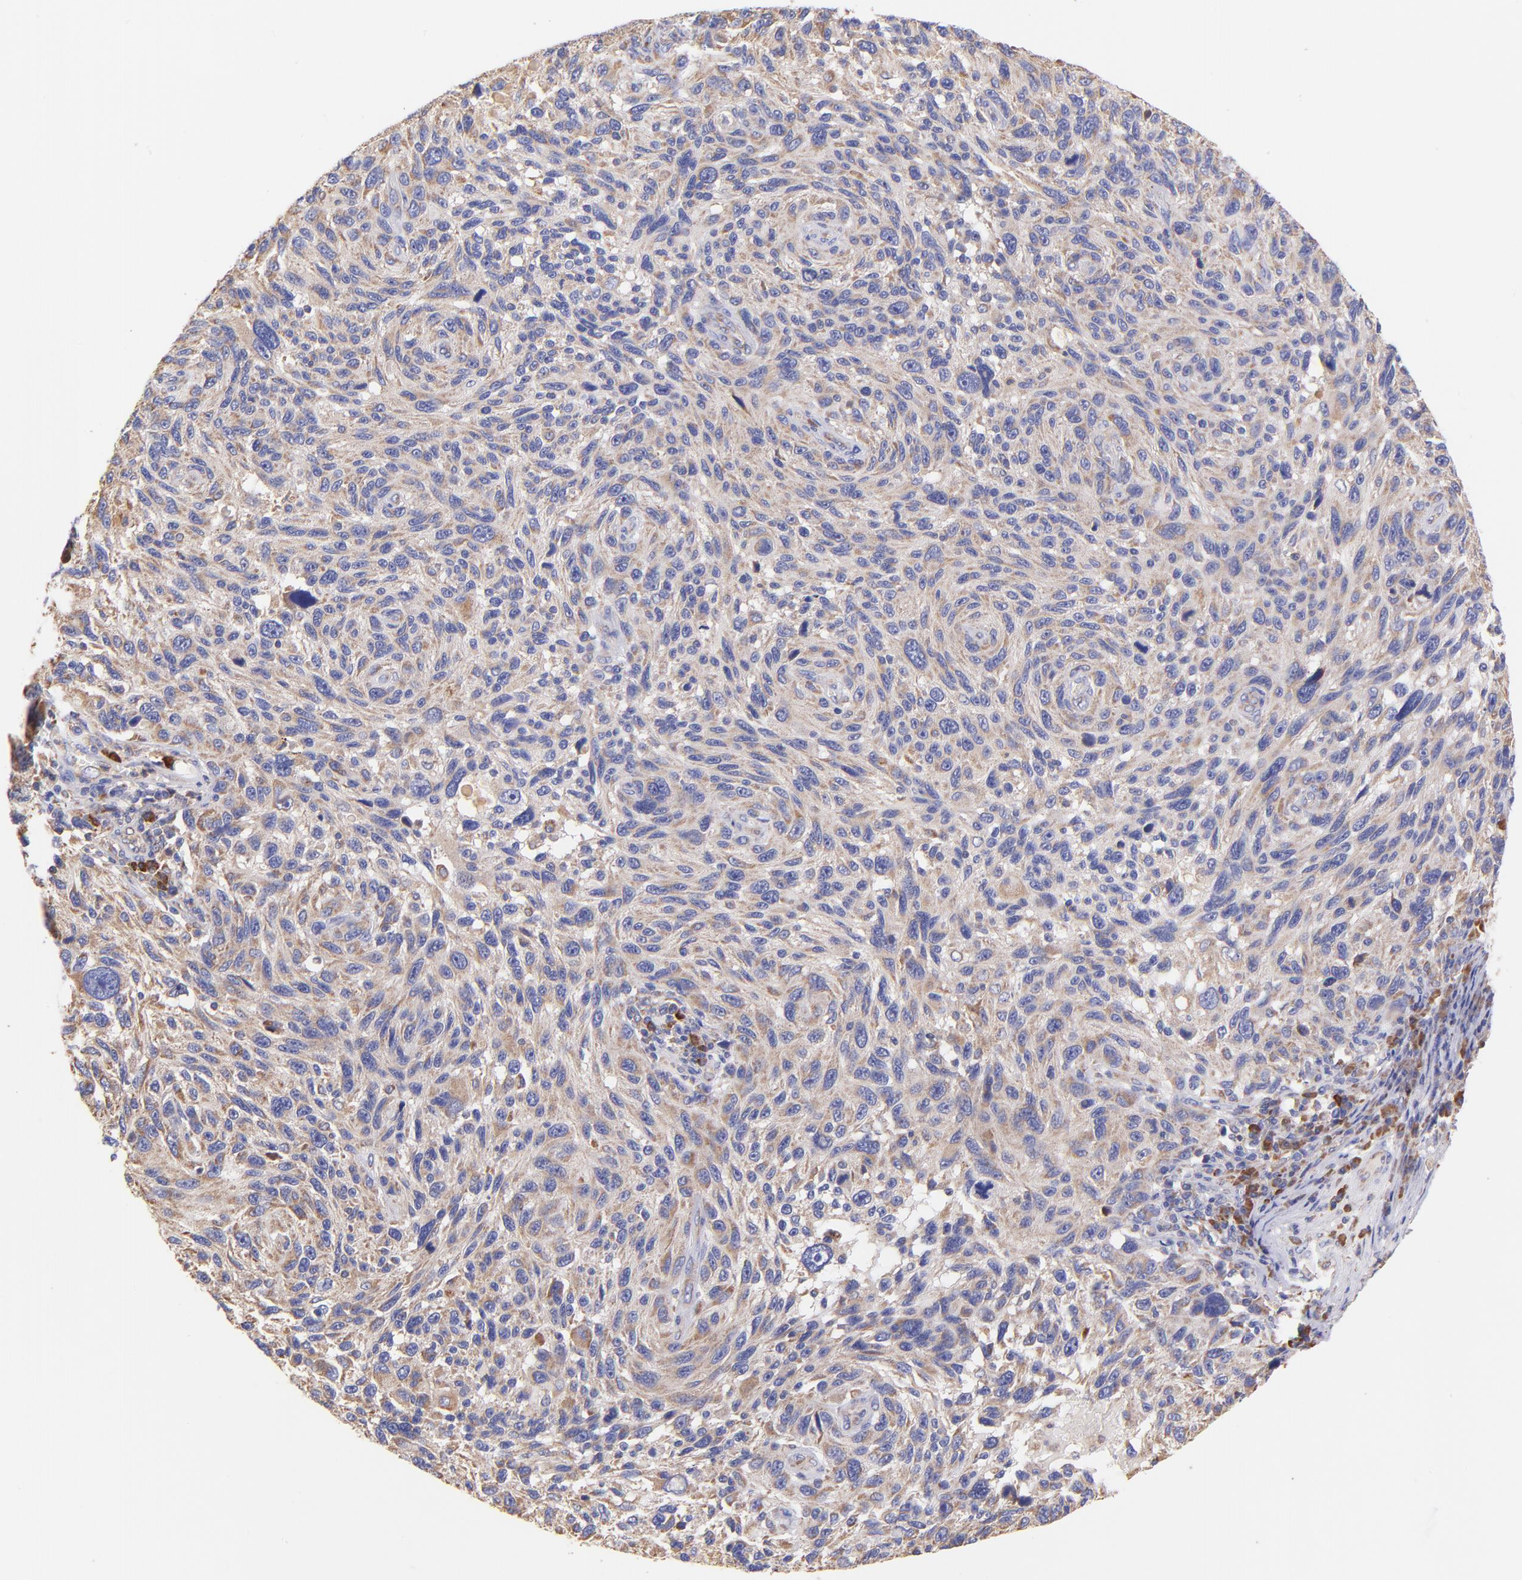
{"staining": {"intensity": "weak", "quantity": ">75%", "location": "cytoplasmic/membranous"}, "tissue": "melanoma", "cell_type": "Tumor cells", "image_type": "cancer", "snomed": [{"axis": "morphology", "description": "Malignant melanoma, NOS"}, {"axis": "topography", "description": "Skin"}], "caption": "About >75% of tumor cells in malignant melanoma show weak cytoplasmic/membranous protein positivity as visualized by brown immunohistochemical staining.", "gene": "PREX1", "patient": {"sex": "male", "age": 53}}